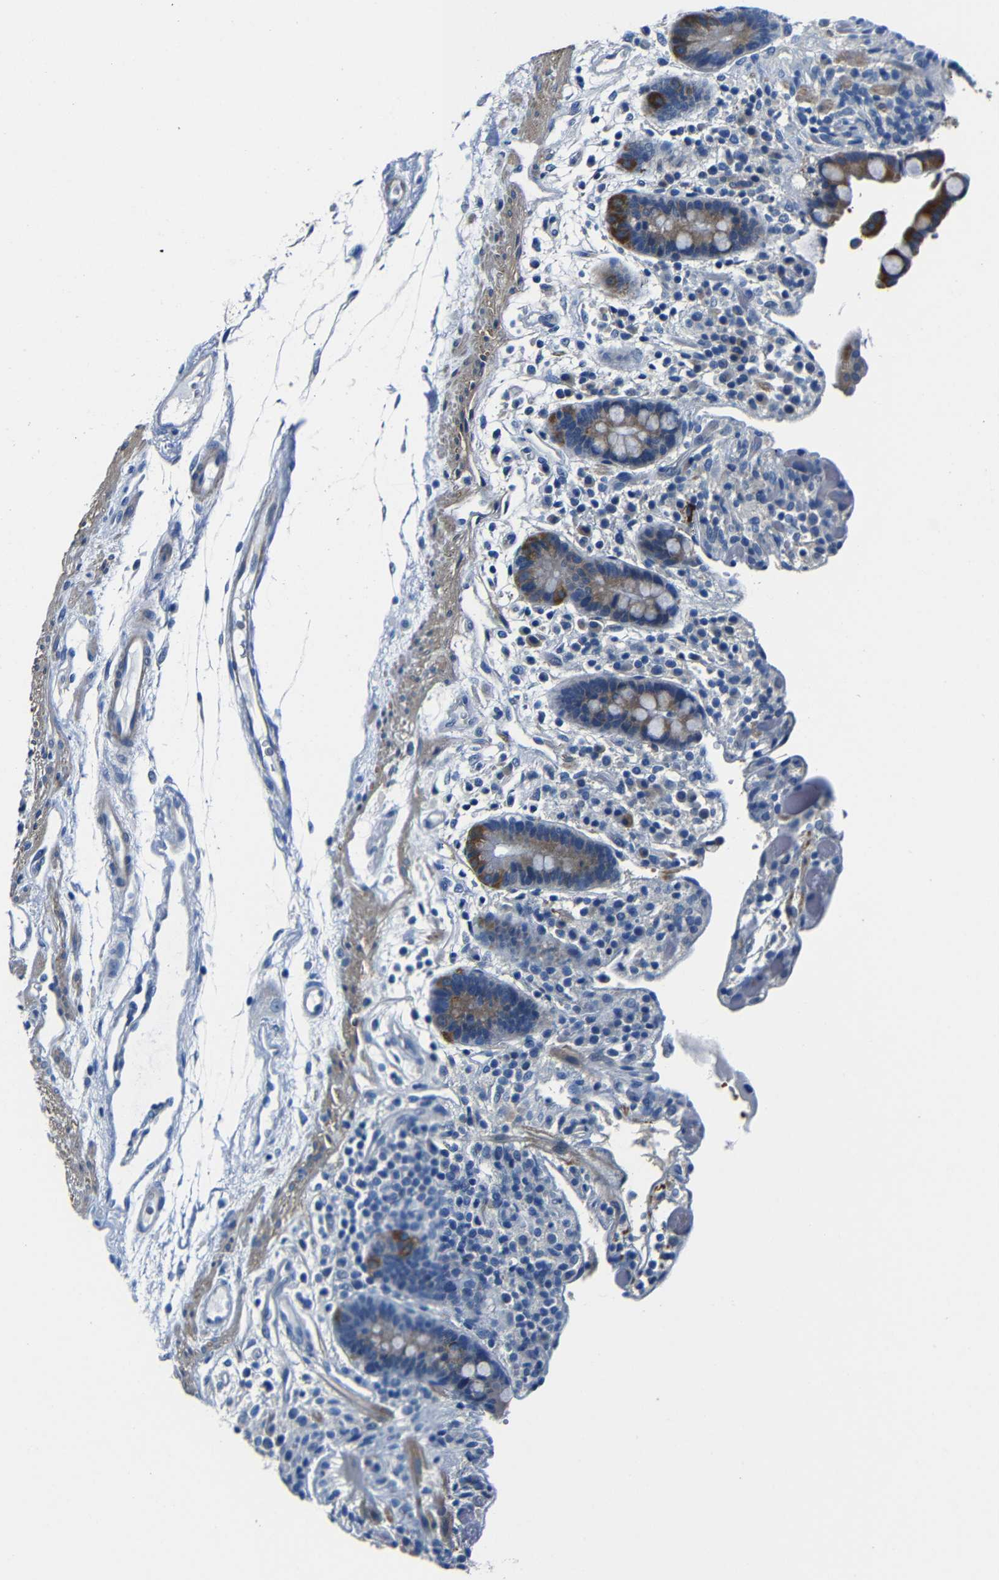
{"staining": {"intensity": "weak", "quantity": ">75%", "location": "cytoplasmic/membranous"}, "tissue": "colon", "cell_type": "Endothelial cells", "image_type": "normal", "snomed": [{"axis": "morphology", "description": "Normal tissue, NOS"}, {"axis": "topography", "description": "Colon"}], "caption": "Immunohistochemical staining of benign human colon shows >75% levels of weak cytoplasmic/membranous protein staining in approximately >75% of endothelial cells.", "gene": "TNFAIP1", "patient": {"sex": "male", "age": 73}}